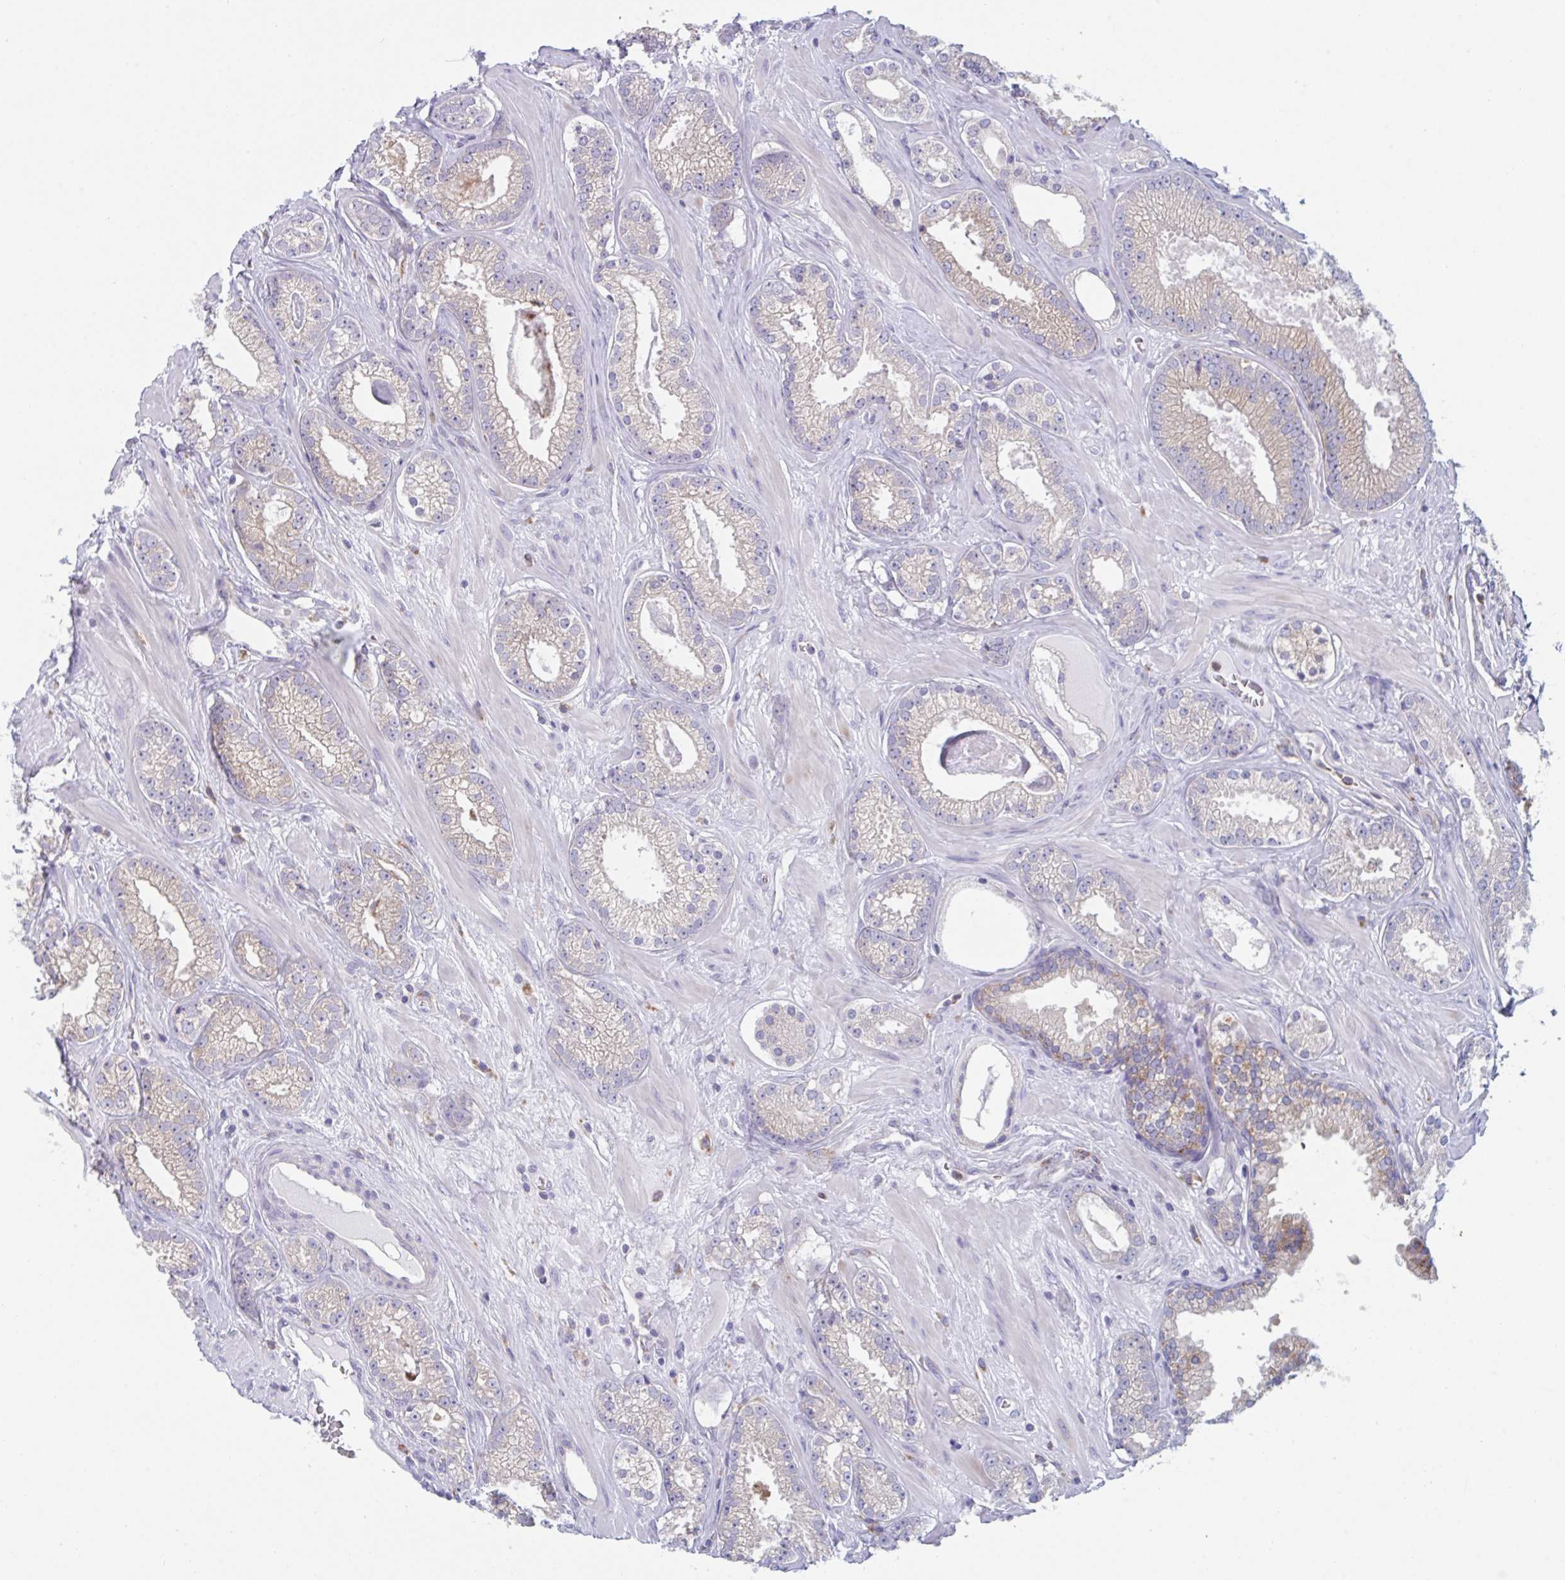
{"staining": {"intensity": "negative", "quantity": "none", "location": "none"}, "tissue": "prostate cancer", "cell_type": "Tumor cells", "image_type": "cancer", "snomed": [{"axis": "morphology", "description": "Adenocarcinoma, High grade"}, {"axis": "topography", "description": "Prostate"}], "caption": "An IHC micrograph of high-grade adenocarcinoma (prostate) is shown. There is no staining in tumor cells of high-grade adenocarcinoma (prostate).", "gene": "NIPSNAP1", "patient": {"sex": "male", "age": 66}}